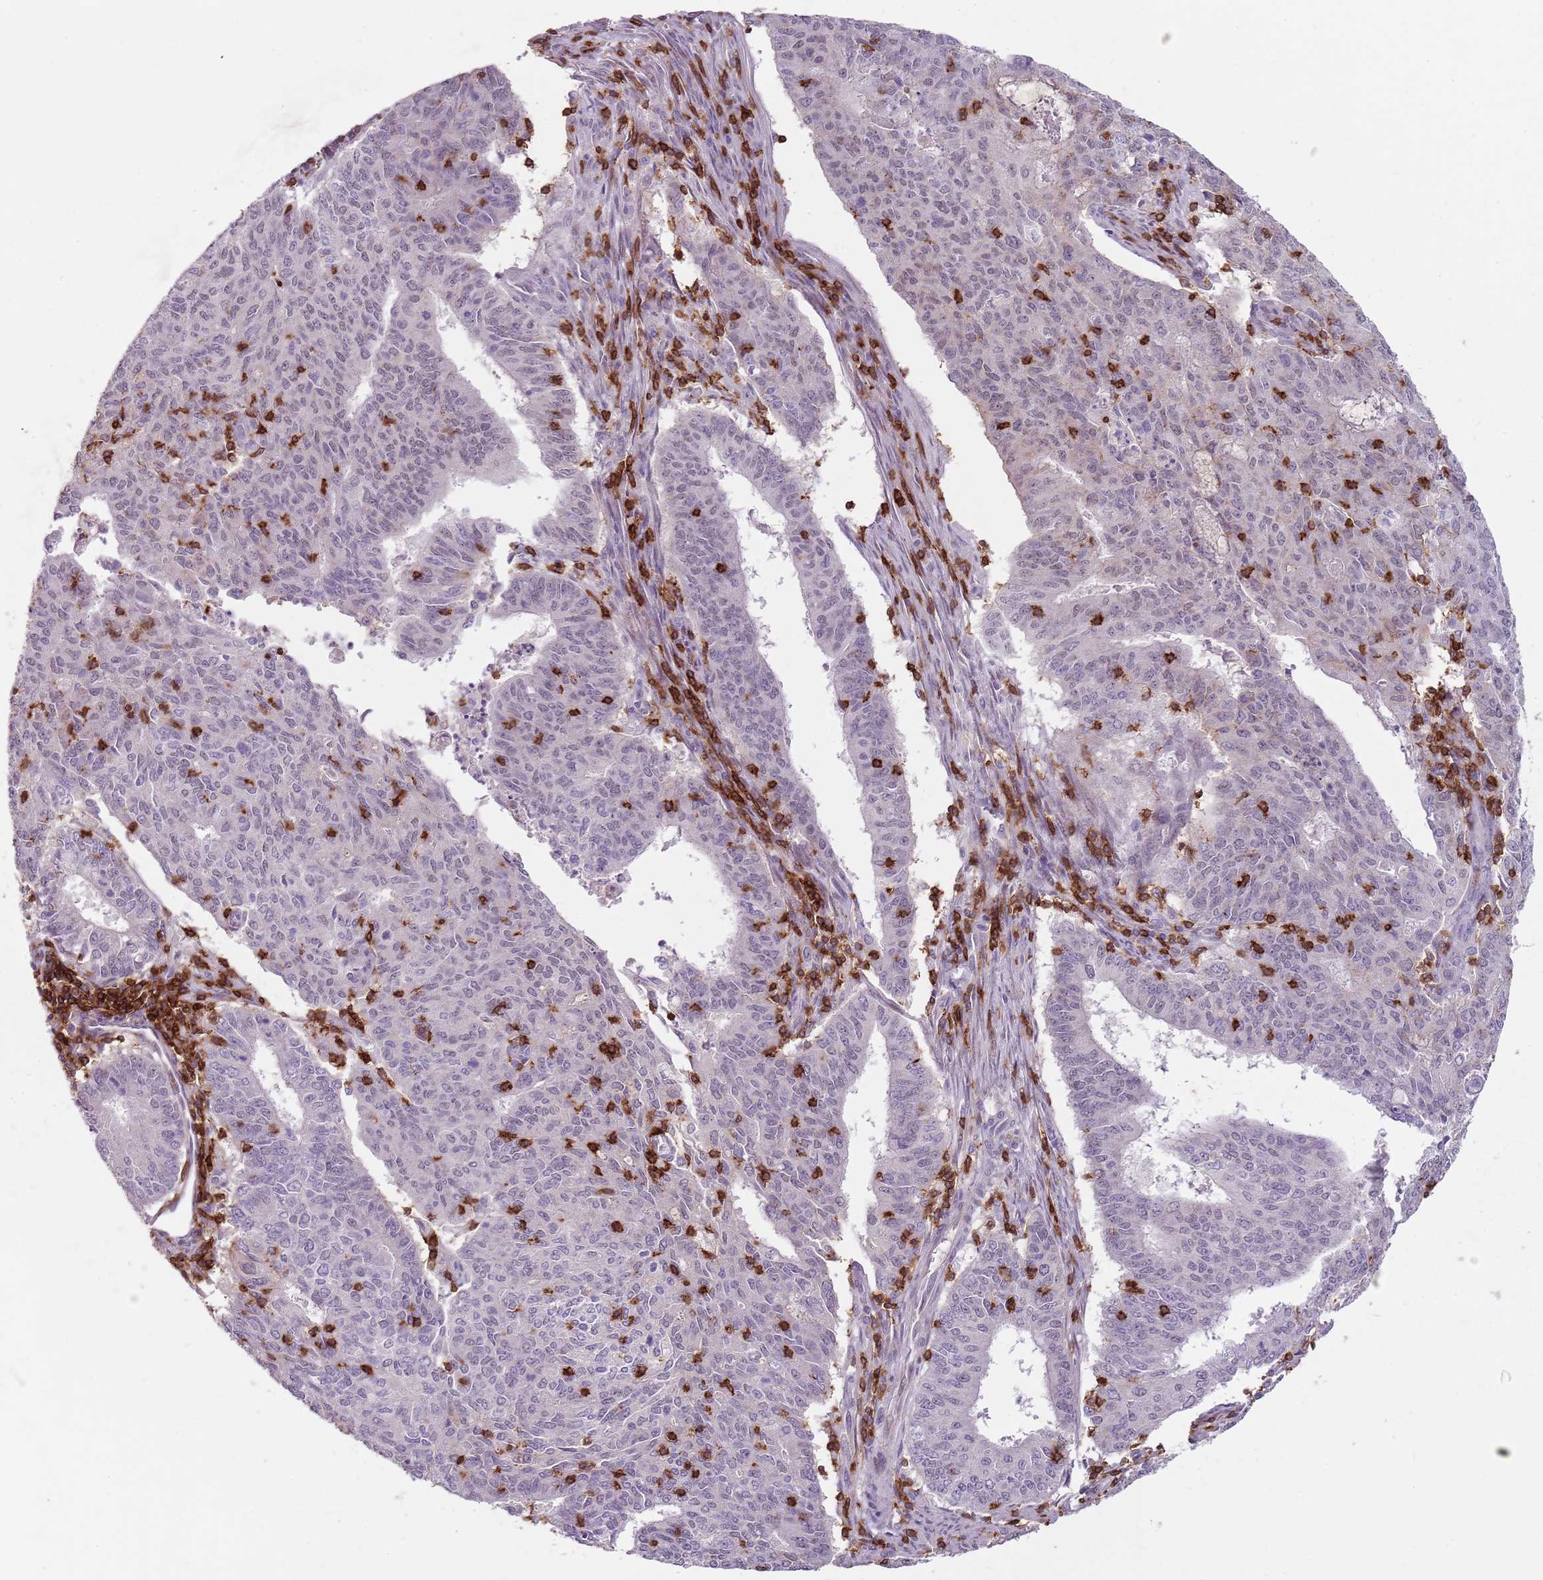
{"staining": {"intensity": "negative", "quantity": "none", "location": "none"}, "tissue": "endometrial cancer", "cell_type": "Tumor cells", "image_type": "cancer", "snomed": [{"axis": "morphology", "description": "Adenocarcinoma, NOS"}, {"axis": "topography", "description": "Endometrium"}], "caption": "This is an immunohistochemistry histopathology image of human endometrial cancer. There is no expression in tumor cells.", "gene": "ZNF583", "patient": {"sex": "female", "age": 59}}